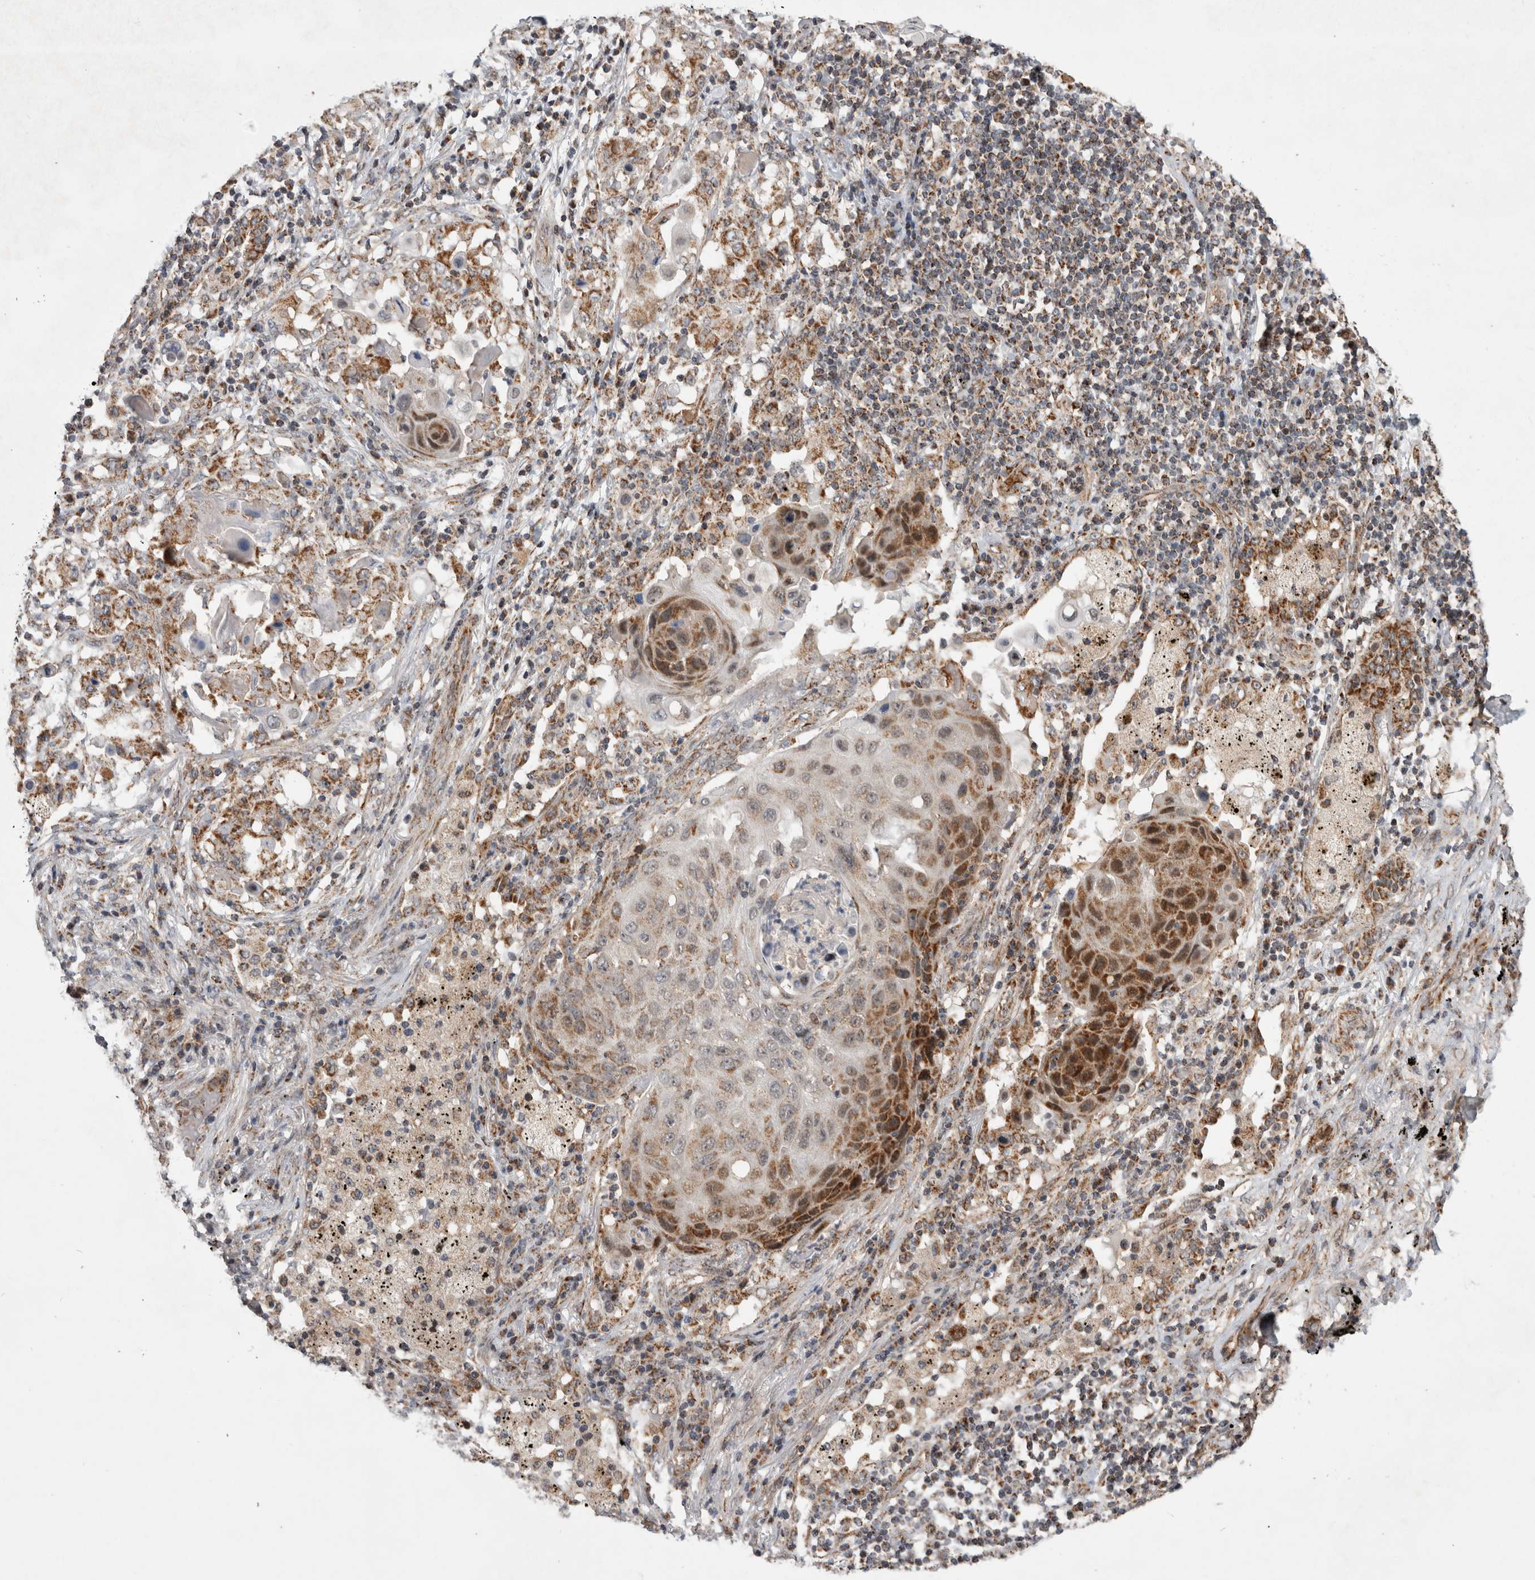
{"staining": {"intensity": "moderate", "quantity": ">75%", "location": "cytoplasmic/membranous,nuclear"}, "tissue": "lung cancer", "cell_type": "Tumor cells", "image_type": "cancer", "snomed": [{"axis": "morphology", "description": "Squamous cell carcinoma, NOS"}, {"axis": "topography", "description": "Lung"}], "caption": "Protein analysis of squamous cell carcinoma (lung) tissue shows moderate cytoplasmic/membranous and nuclear staining in approximately >75% of tumor cells.", "gene": "MRPL37", "patient": {"sex": "female", "age": 63}}